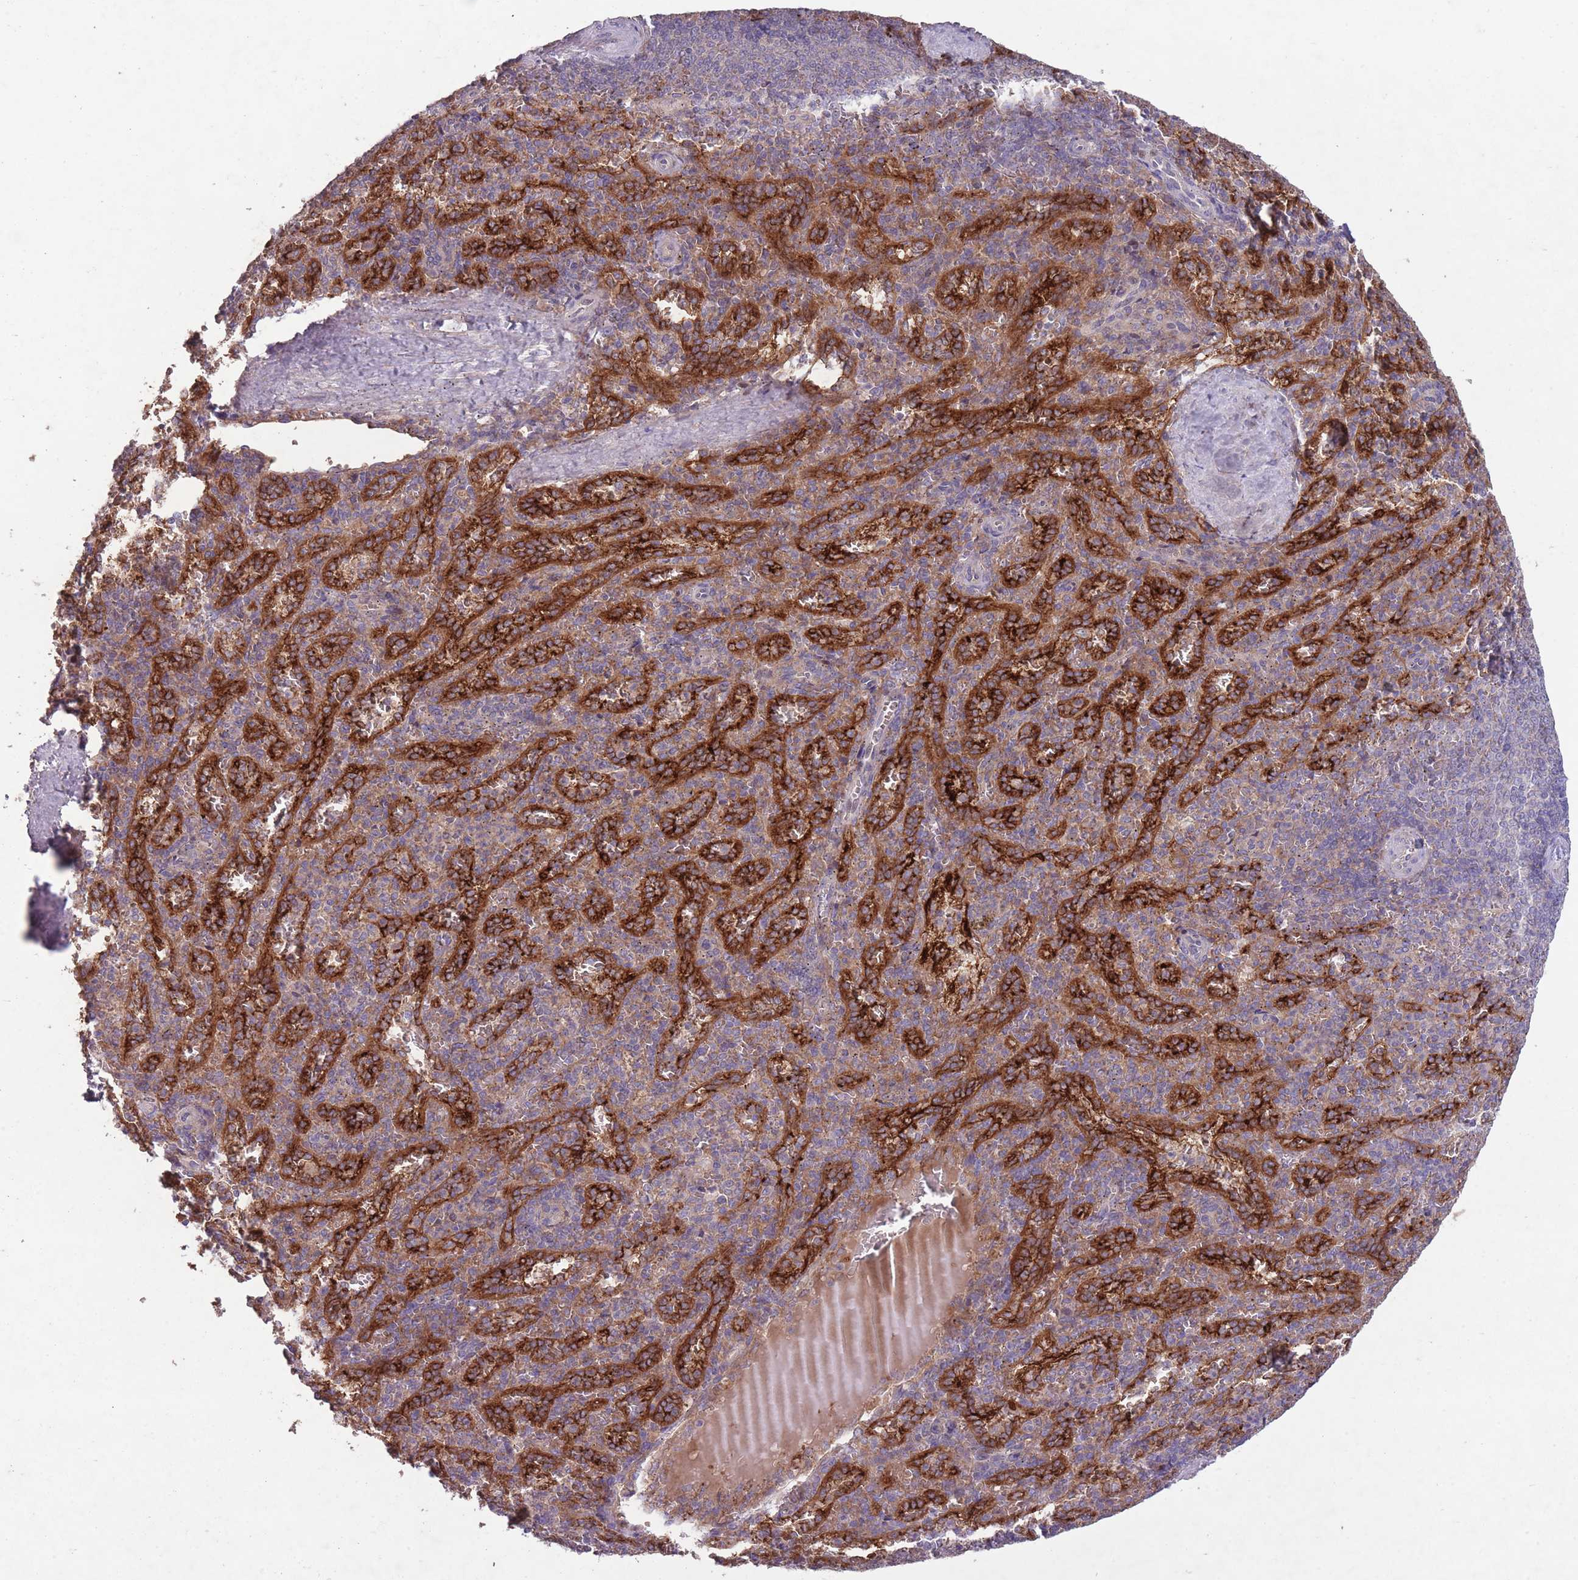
{"staining": {"intensity": "weak", "quantity": "<25%", "location": "cytoplasmic/membranous"}, "tissue": "spleen", "cell_type": "Cells in red pulp", "image_type": "normal", "snomed": [{"axis": "morphology", "description": "Normal tissue, NOS"}, {"axis": "topography", "description": "Spleen"}], "caption": "Immunohistochemistry image of normal spleen: spleen stained with DAB (3,3'-diaminobenzidine) exhibits no significant protein expression in cells in red pulp. (Immunohistochemistry (ihc), brightfield microscopy, high magnification).", "gene": "OR2V1", "patient": {"sex": "female", "age": 21}}